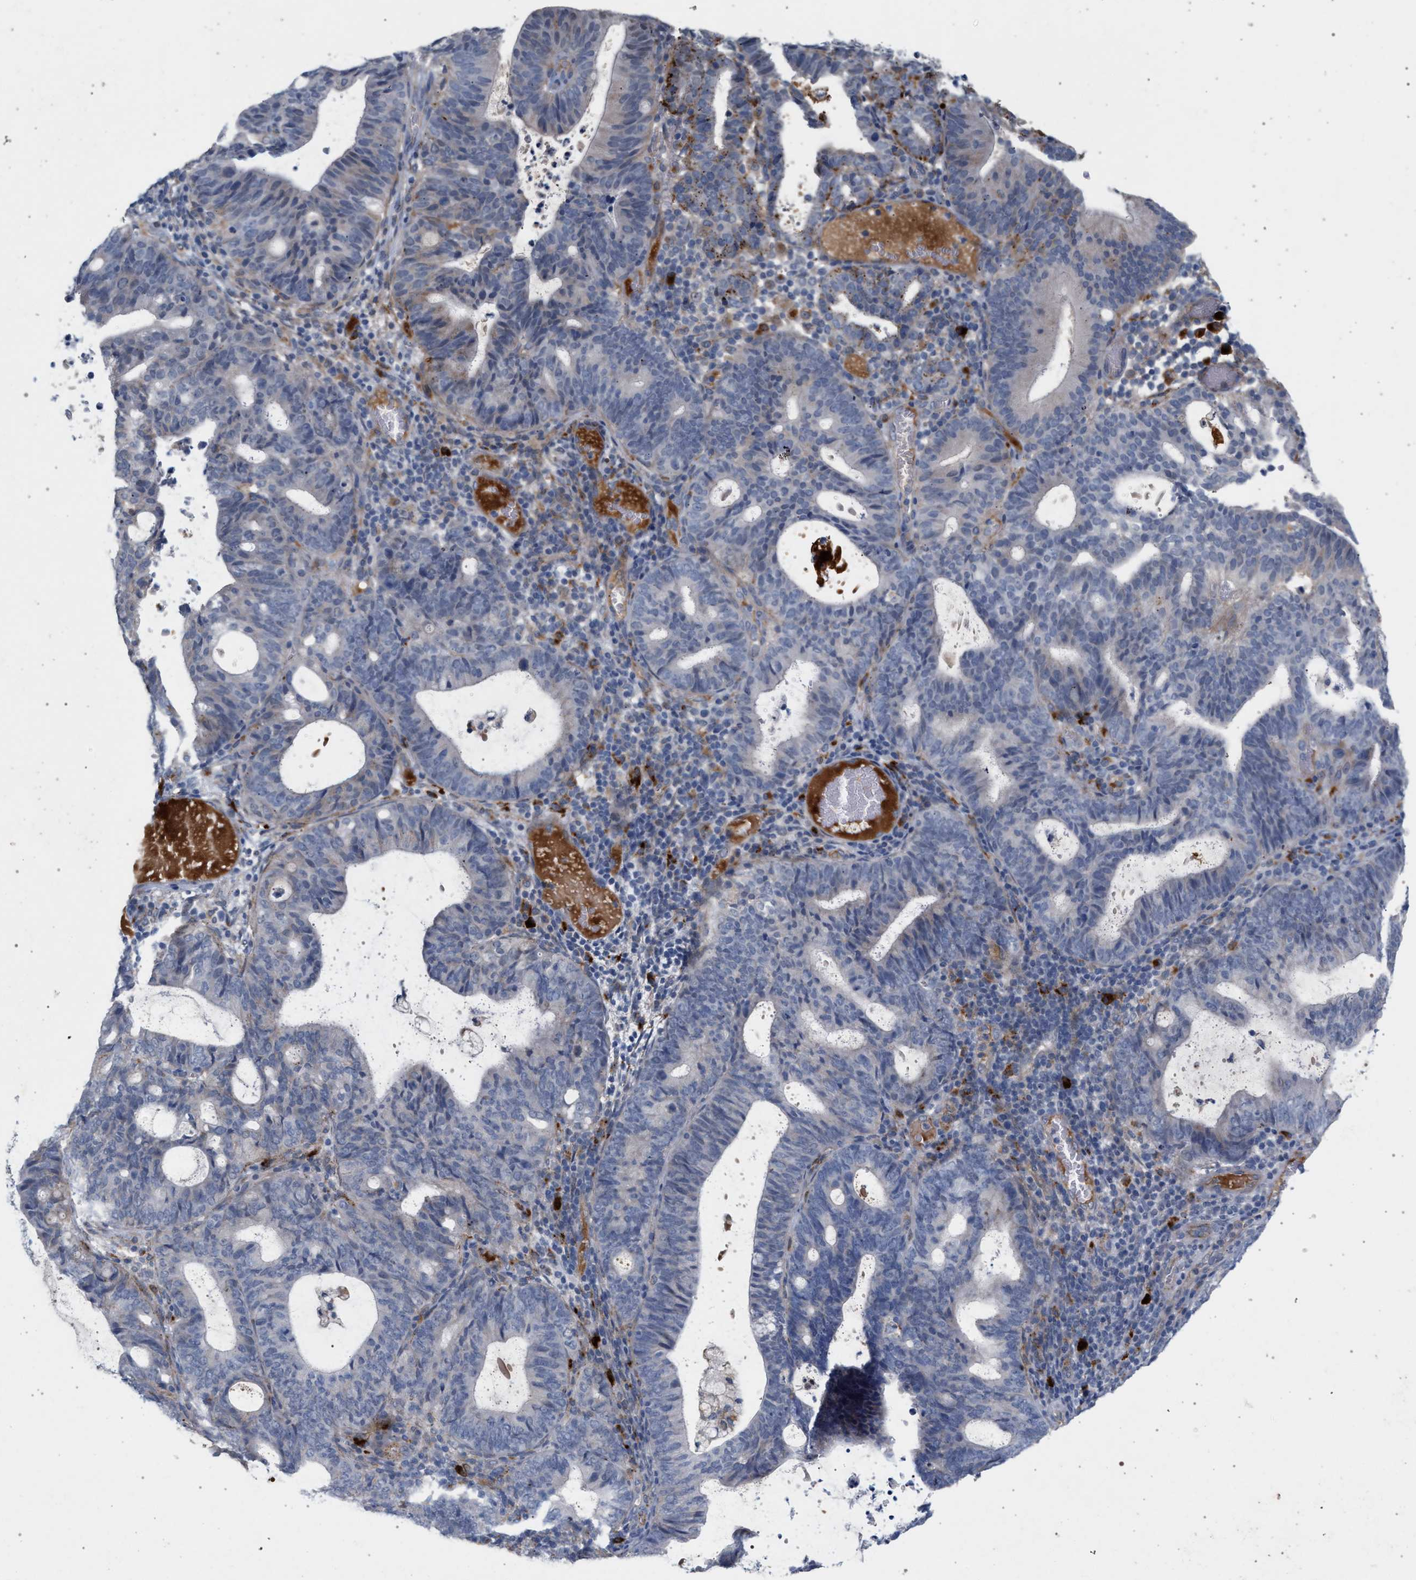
{"staining": {"intensity": "weak", "quantity": "<25%", "location": "cytoplasmic/membranous"}, "tissue": "endometrial cancer", "cell_type": "Tumor cells", "image_type": "cancer", "snomed": [{"axis": "morphology", "description": "Adenocarcinoma, NOS"}, {"axis": "topography", "description": "Uterus"}], "caption": "The immunohistochemistry histopathology image has no significant staining in tumor cells of endometrial cancer tissue.", "gene": "MAMDC2", "patient": {"sex": "female", "age": 83}}